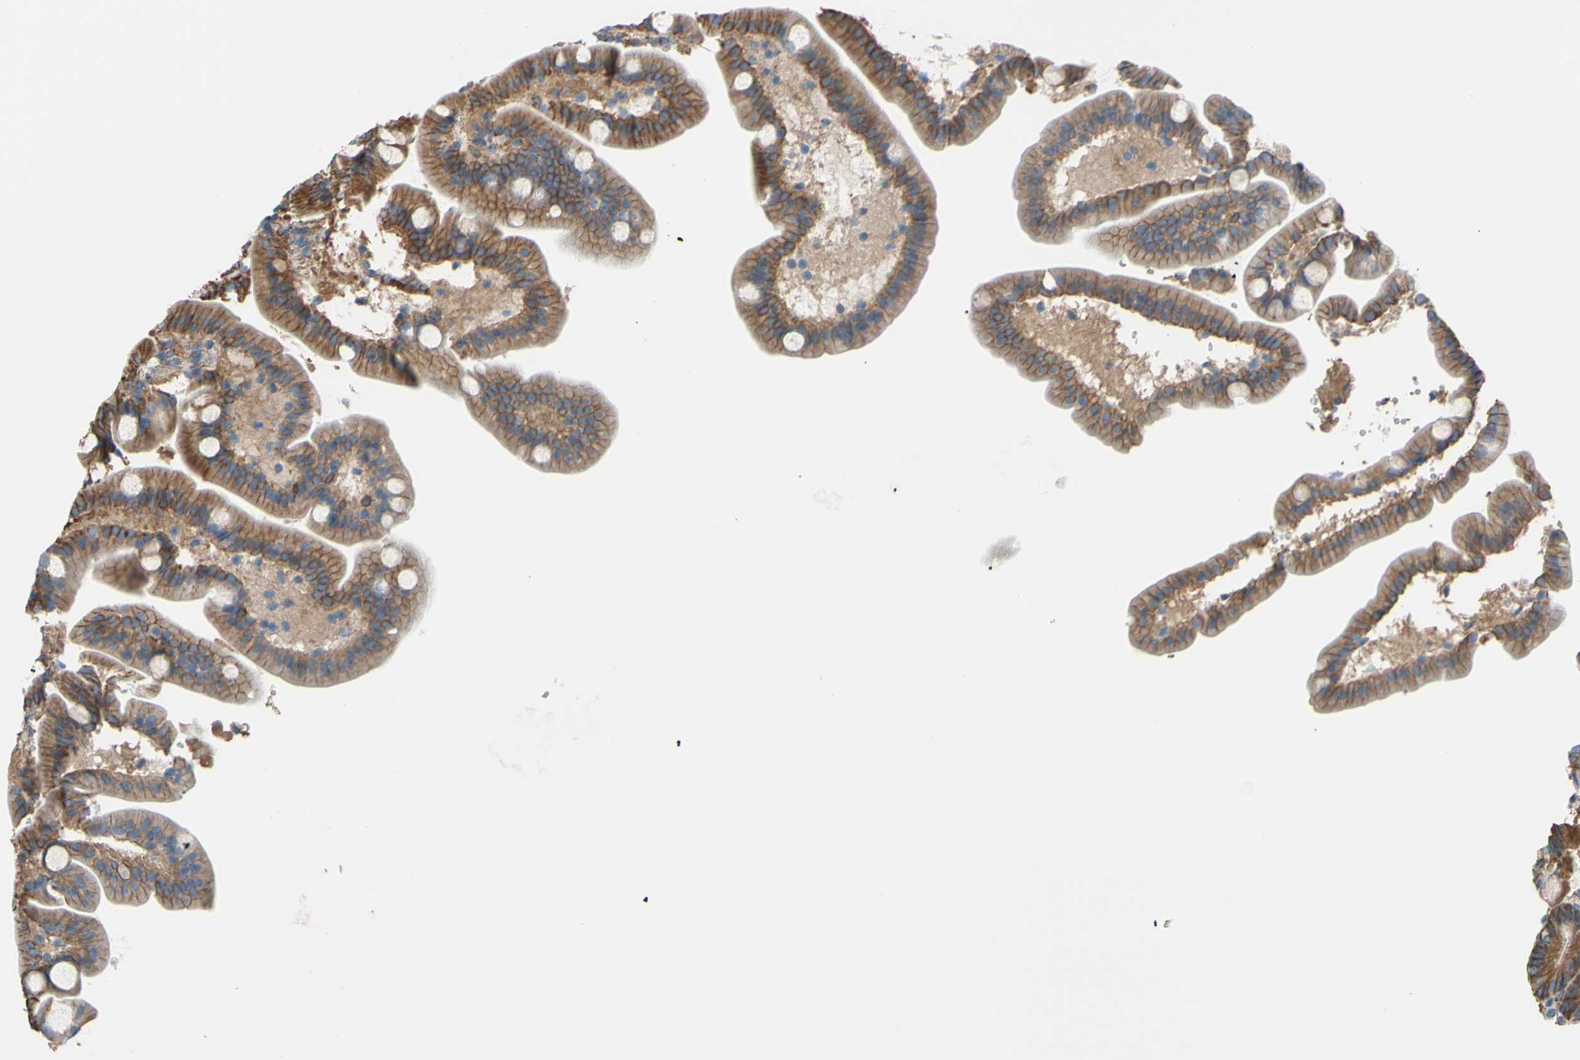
{"staining": {"intensity": "moderate", "quantity": ">75%", "location": "cytoplasmic/membranous"}, "tissue": "duodenum", "cell_type": "Glandular cells", "image_type": "normal", "snomed": [{"axis": "morphology", "description": "Normal tissue, NOS"}, {"axis": "topography", "description": "Duodenum"}], "caption": "Protein expression analysis of normal human duodenum reveals moderate cytoplasmic/membranous positivity in approximately >75% of glandular cells. The staining was performed using DAB (3,3'-diaminobenzidine) to visualize the protein expression in brown, while the nuclei were stained in blue with hematoxylin (Magnification: 20x).", "gene": "ADD1", "patient": {"sex": "male", "age": 54}}